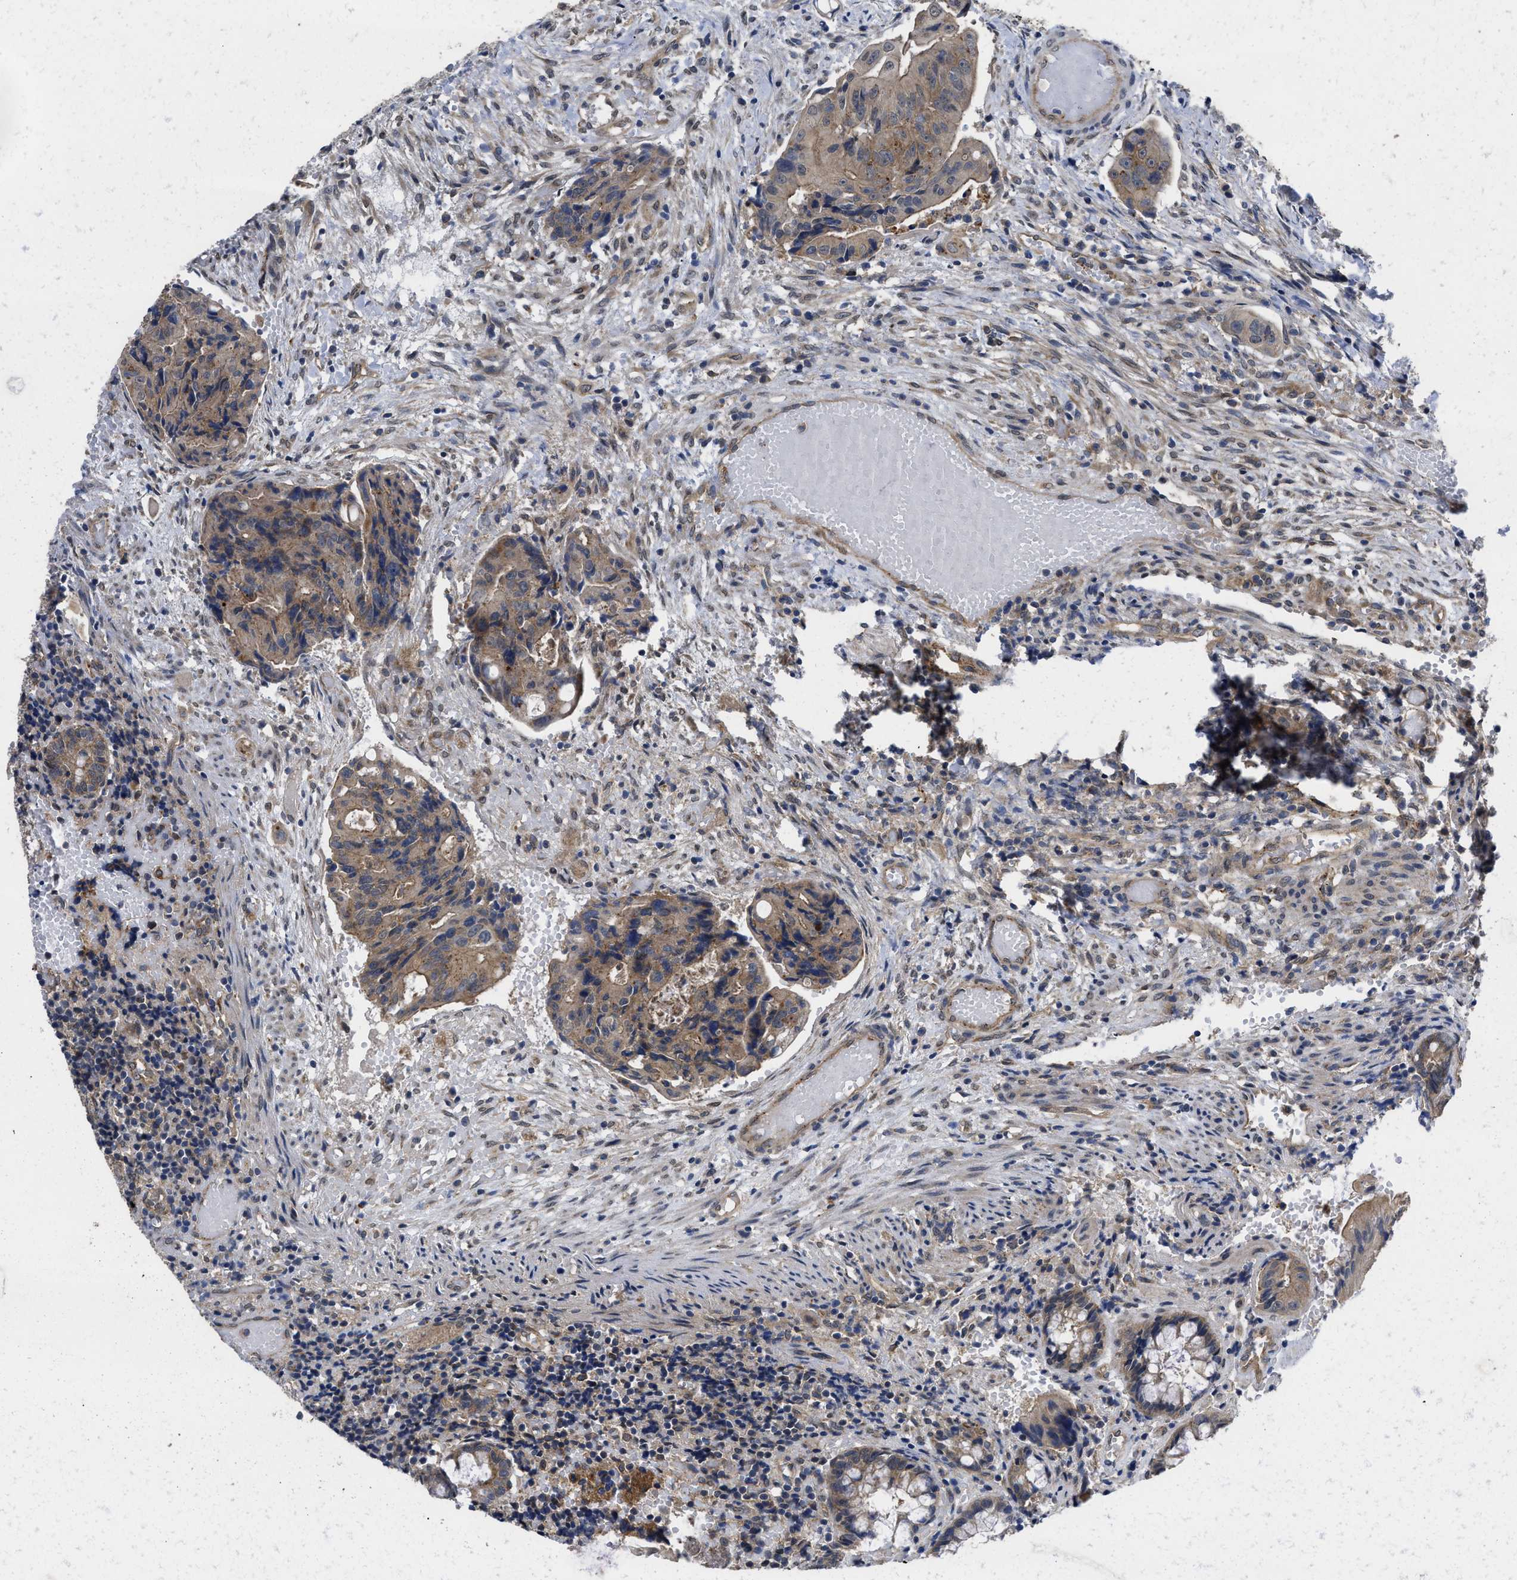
{"staining": {"intensity": "moderate", "quantity": ">75%", "location": "cytoplasmic/membranous"}, "tissue": "colorectal cancer", "cell_type": "Tumor cells", "image_type": "cancer", "snomed": [{"axis": "morphology", "description": "Adenocarcinoma, NOS"}, {"axis": "topography", "description": "Colon"}], "caption": "Human colorectal cancer stained for a protein (brown) displays moderate cytoplasmic/membranous positive staining in about >75% of tumor cells.", "gene": "PKD2", "patient": {"sex": "female", "age": 57}}